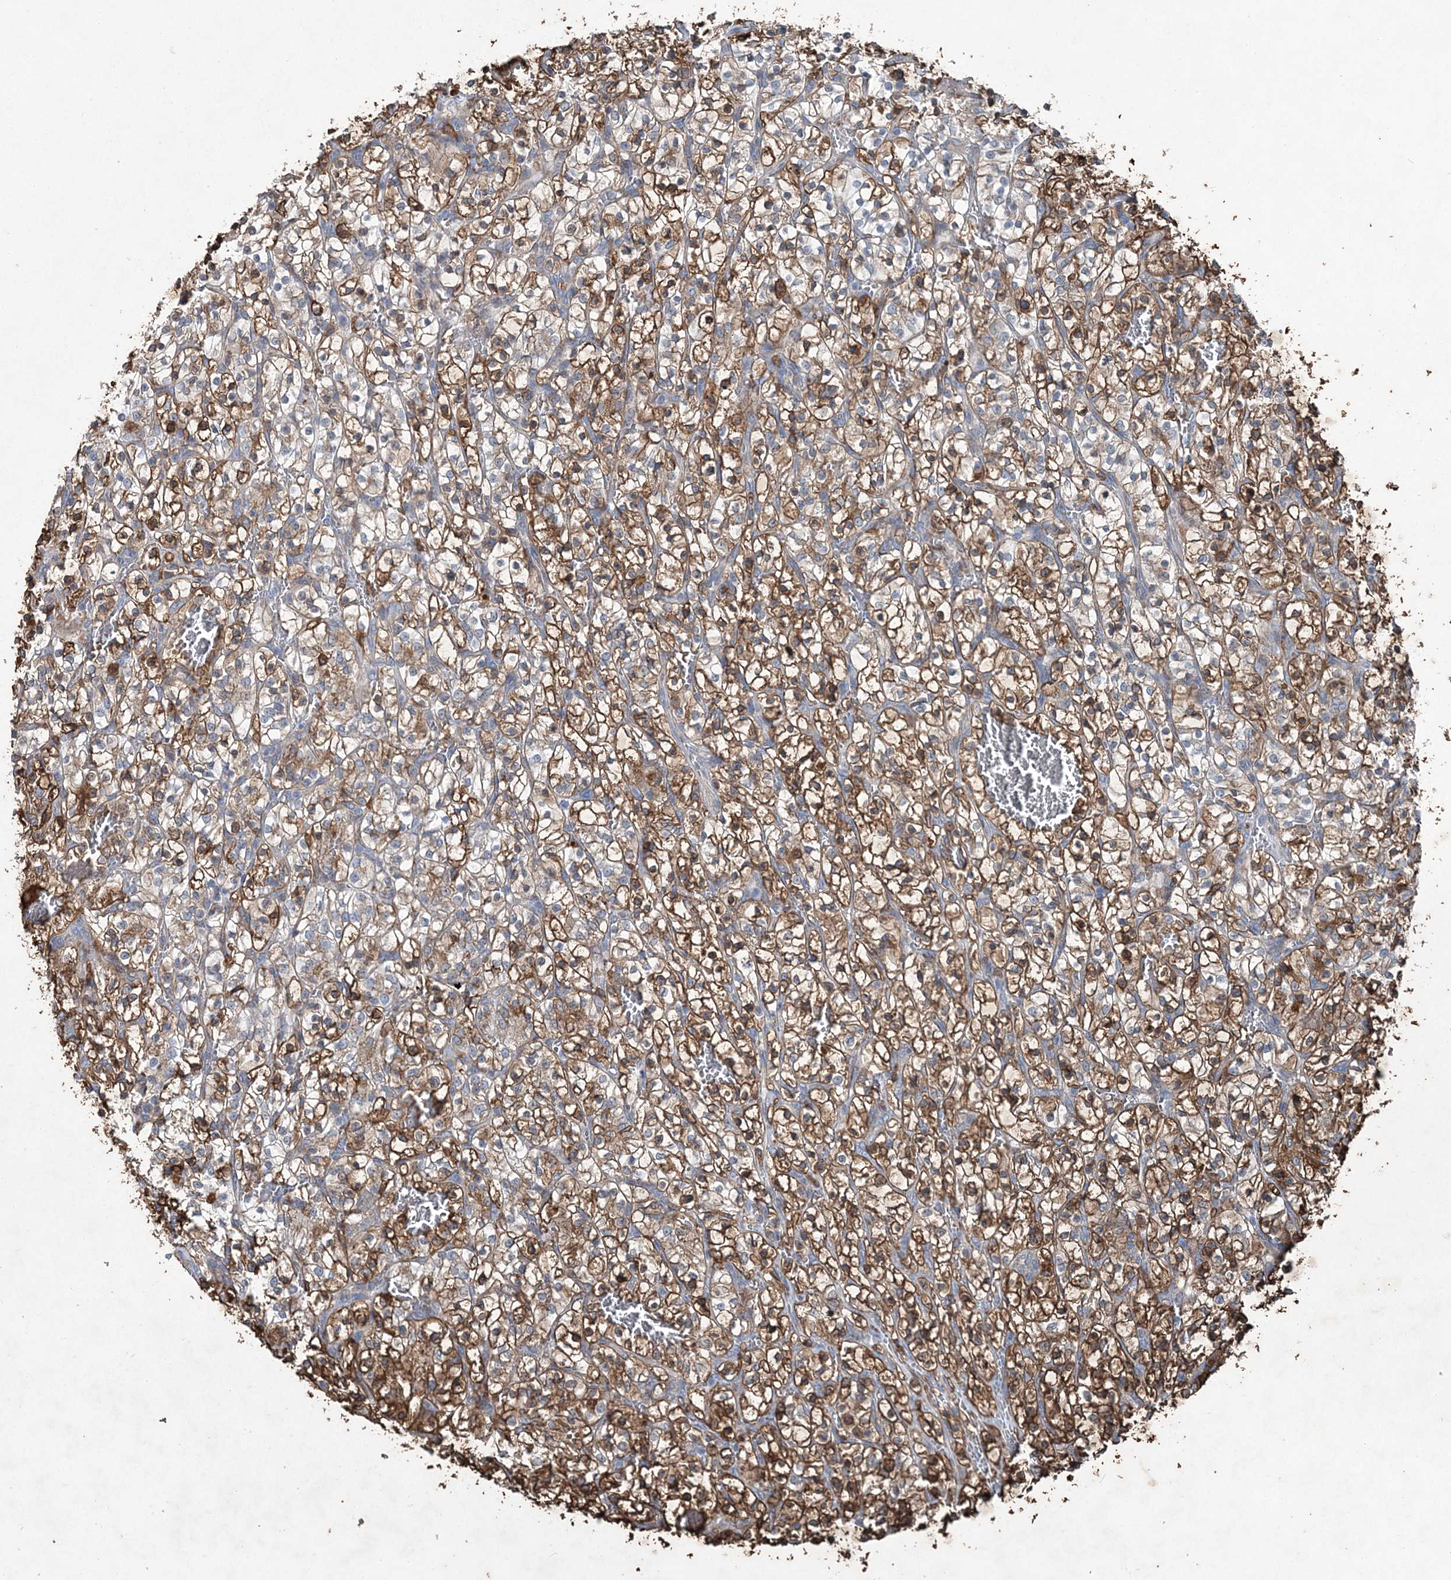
{"staining": {"intensity": "strong", "quantity": ">75%", "location": "cytoplasmic/membranous"}, "tissue": "renal cancer", "cell_type": "Tumor cells", "image_type": "cancer", "snomed": [{"axis": "morphology", "description": "Adenocarcinoma, NOS"}, {"axis": "topography", "description": "Kidney"}], "caption": "A high amount of strong cytoplasmic/membranous positivity is appreciated in about >75% of tumor cells in adenocarcinoma (renal) tissue.", "gene": "SPOPL", "patient": {"sex": "female", "age": 57}}